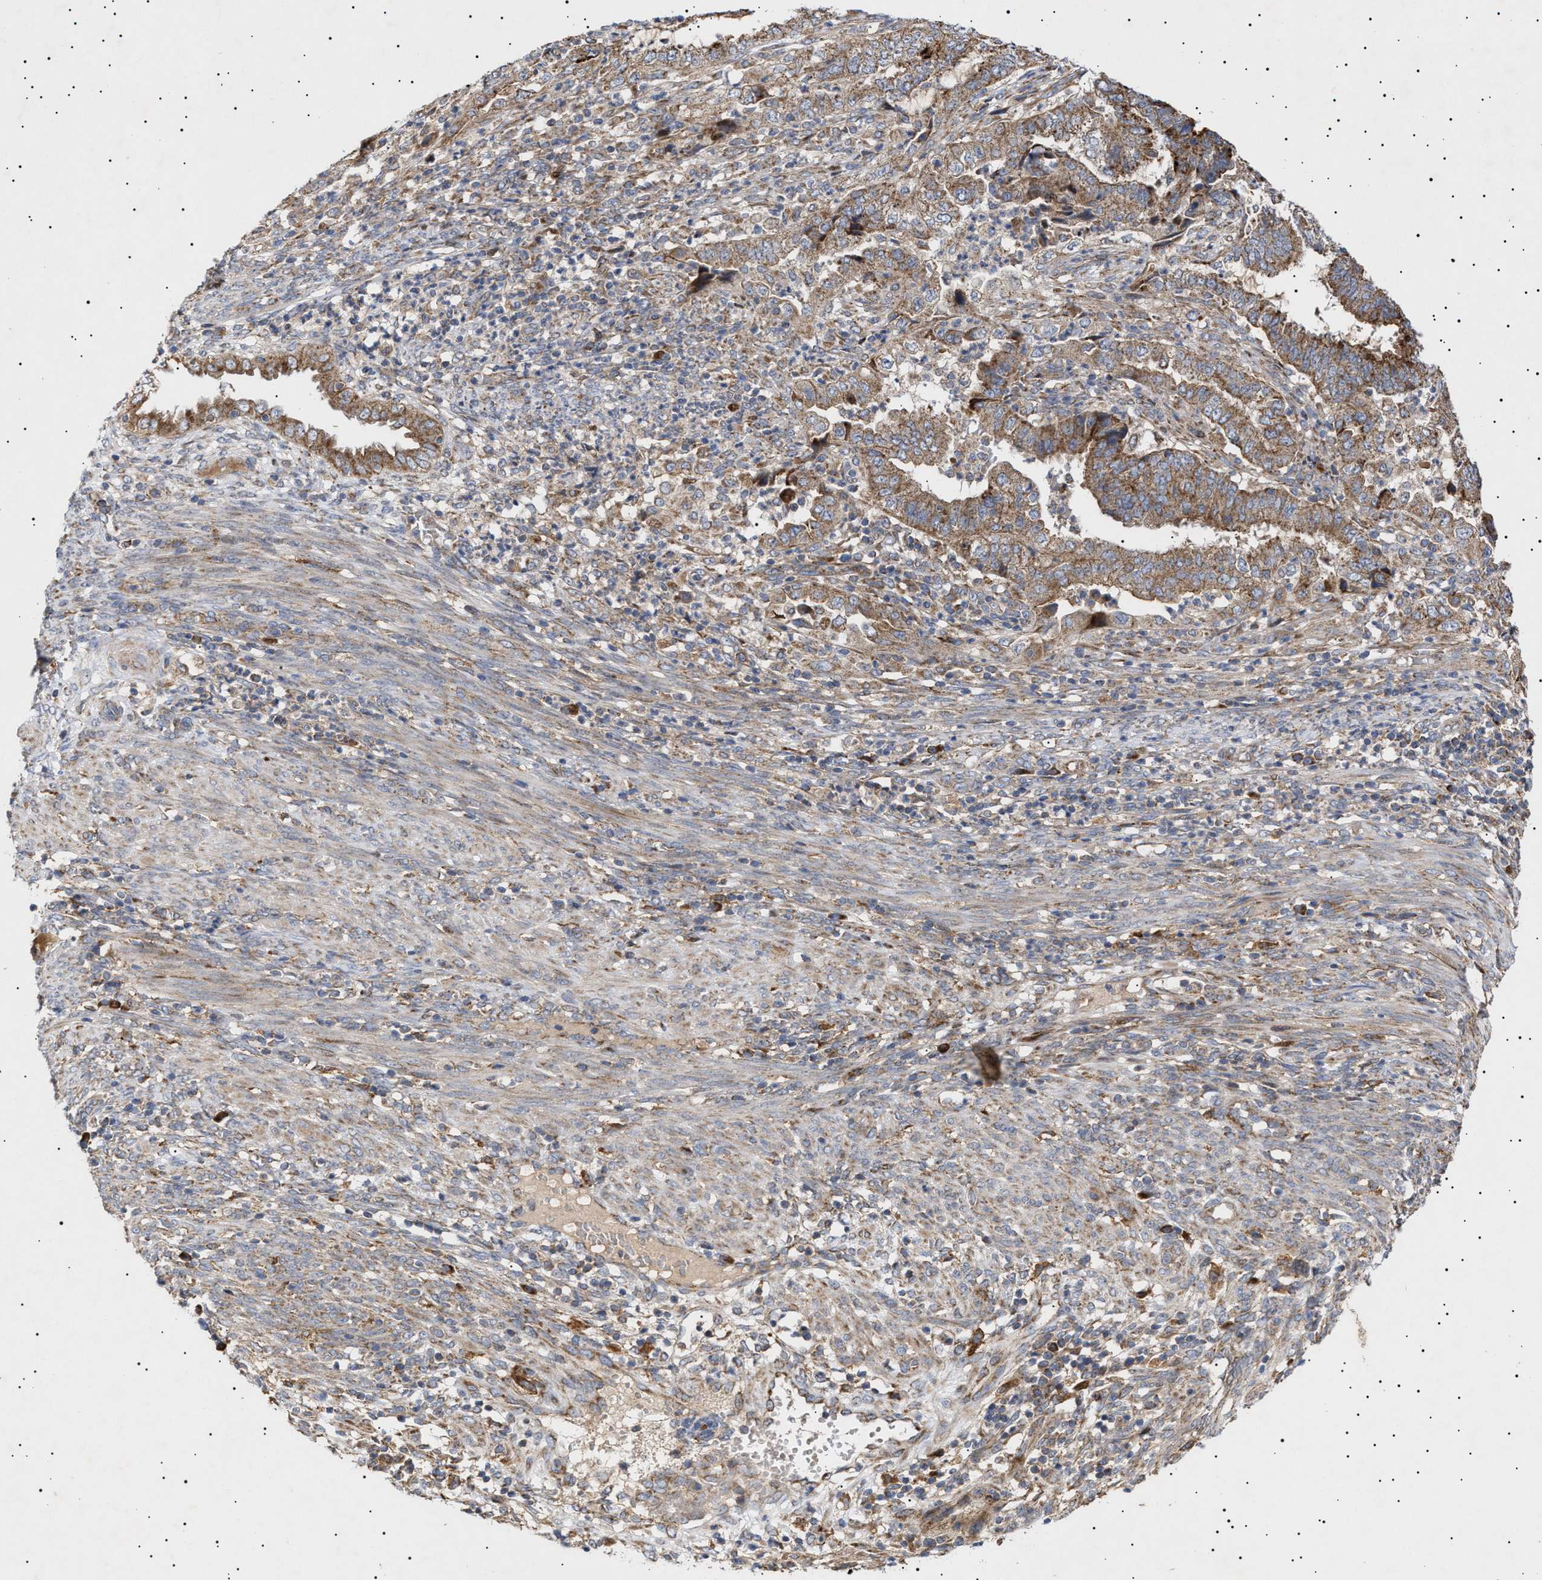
{"staining": {"intensity": "moderate", "quantity": ">75%", "location": "cytoplasmic/membranous"}, "tissue": "endometrial cancer", "cell_type": "Tumor cells", "image_type": "cancer", "snomed": [{"axis": "morphology", "description": "Adenocarcinoma, NOS"}, {"axis": "topography", "description": "Endometrium"}], "caption": "Endometrial adenocarcinoma stained for a protein (brown) displays moderate cytoplasmic/membranous positive expression in approximately >75% of tumor cells.", "gene": "MRPL10", "patient": {"sex": "female", "age": 51}}